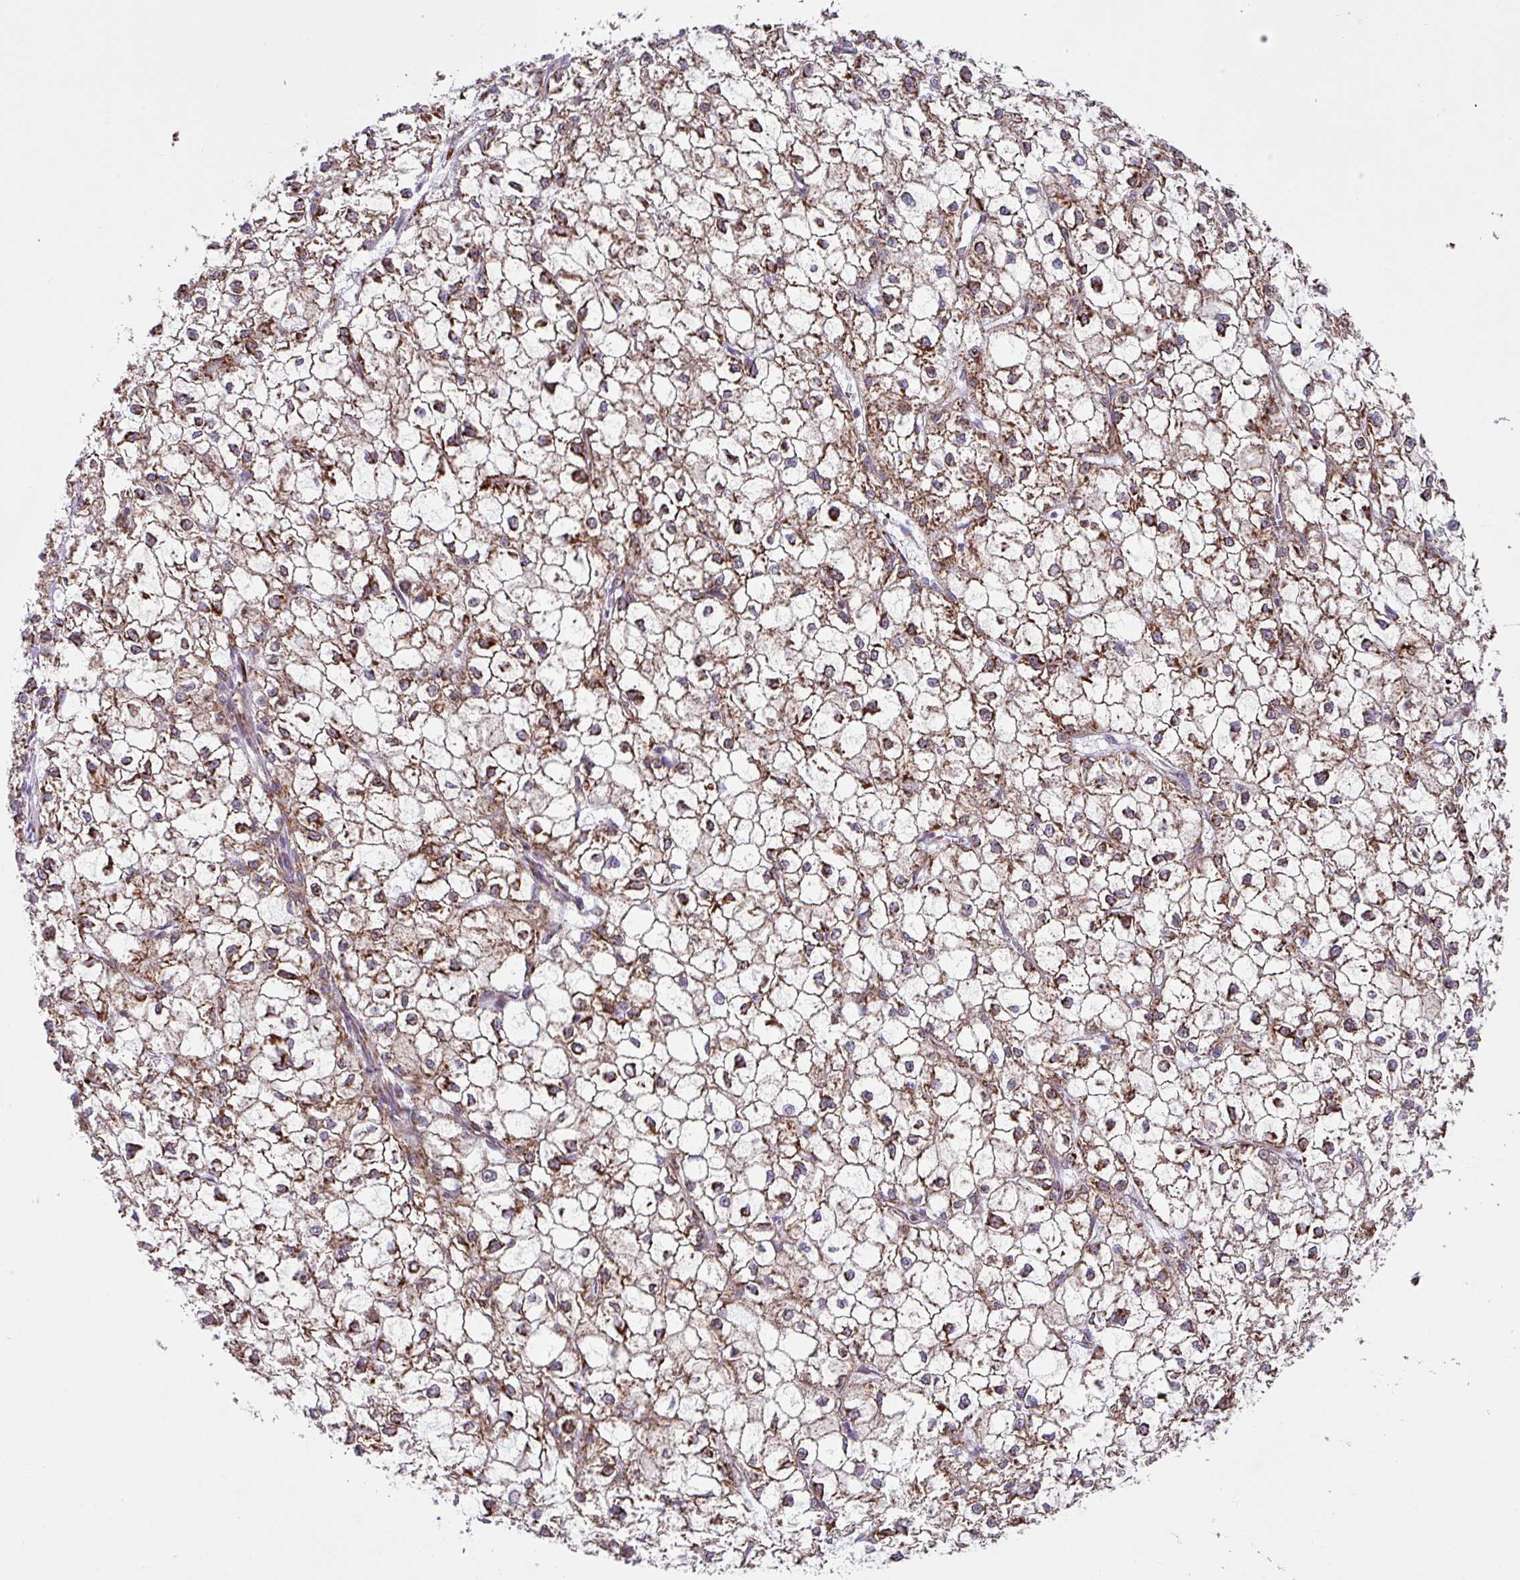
{"staining": {"intensity": "strong", "quantity": ">75%", "location": "cytoplasmic/membranous"}, "tissue": "liver cancer", "cell_type": "Tumor cells", "image_type": "cancer", "snomed": [{"axis": "morphology", "description": "Carcinoma, Hepatocellular, NOS"}, {"axis": "topography", "description": "Liver"}], "caption": "Strong cytoplasmic/membranous protein staining is identified in approximately >75% of tumor cells in liver hepatocellular carcinoma.", "gene": "SLC39A7", "patient": {"sex": "female", "age": 43}}